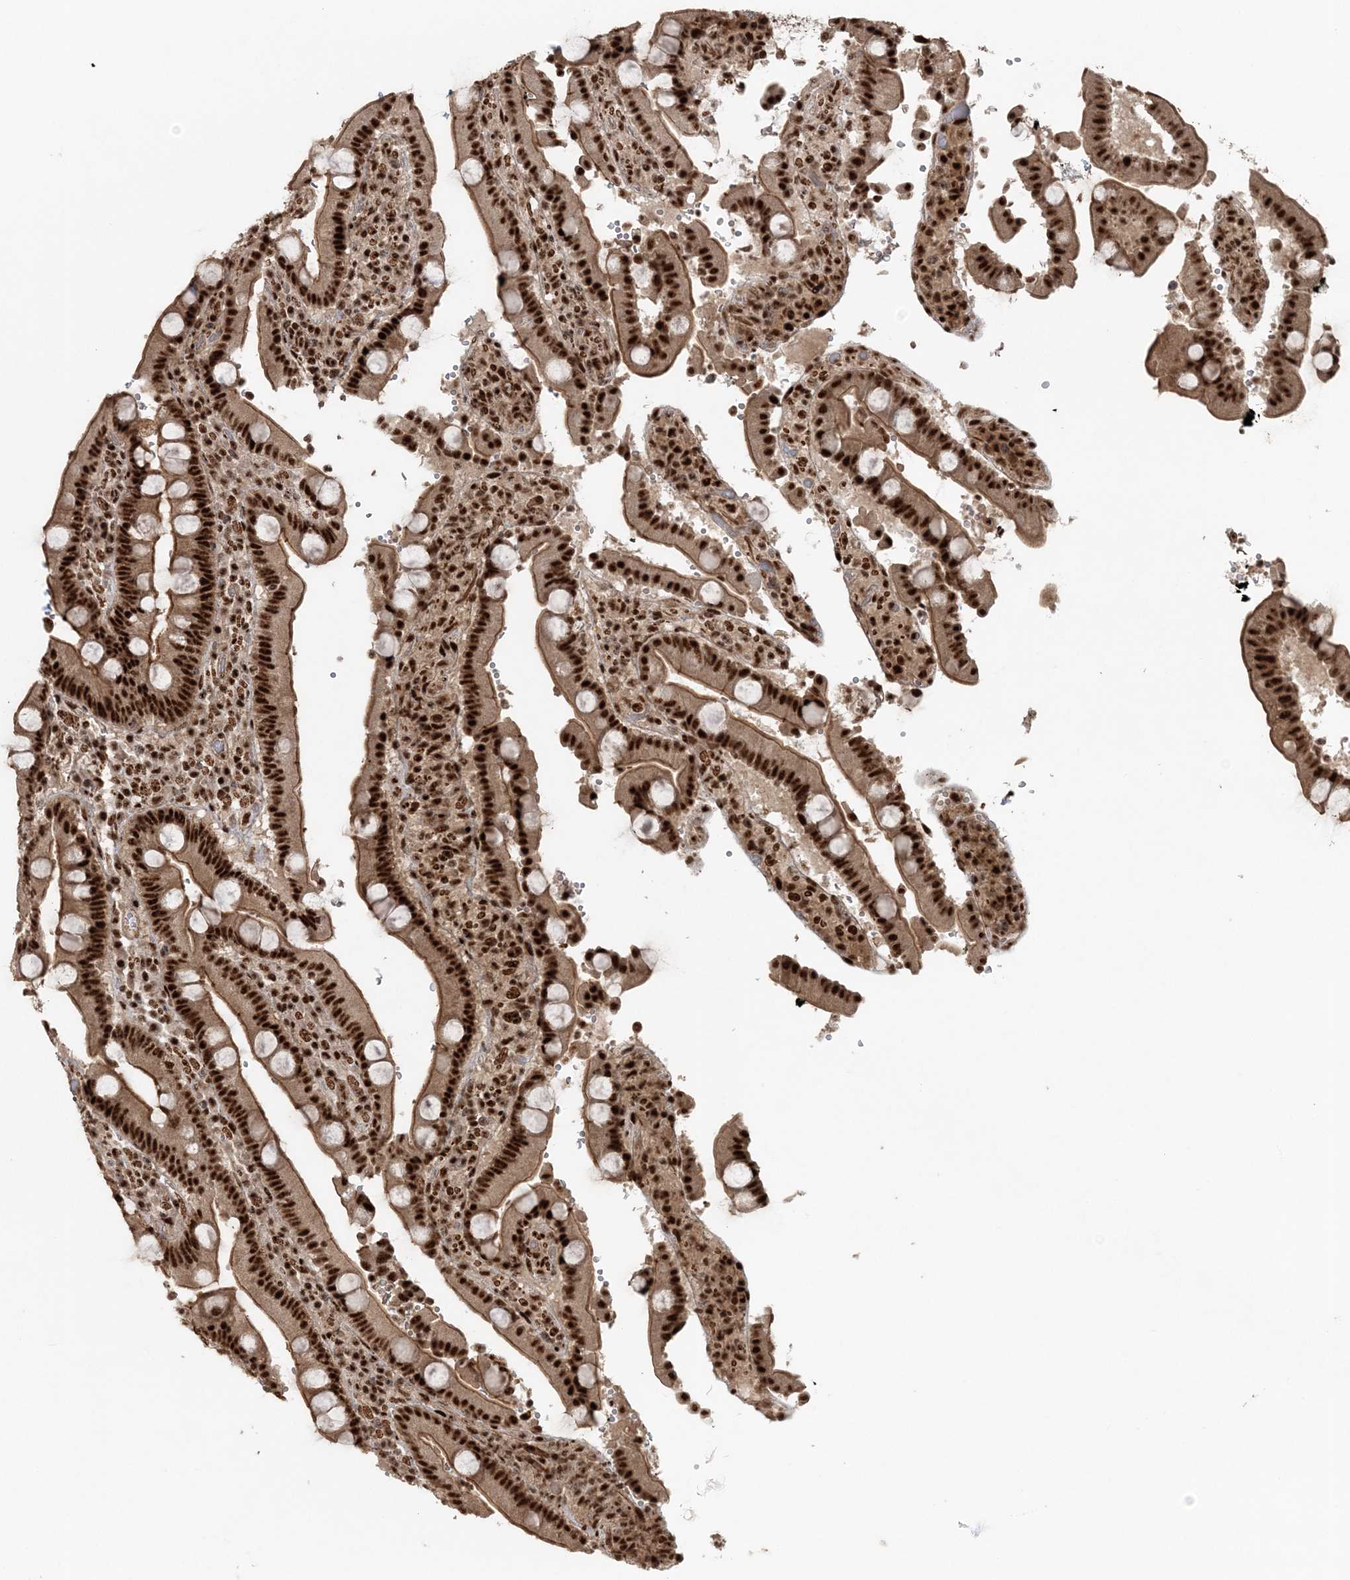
{"staining": {"intensity": "strong", "quantity": ">75%", "location": "nuclear"}, "tissue": "duodenum", "cell_type": "Glandular cells", "image_type": "normal", "snomed": [{"axis": "morphology", "description": "Normal tissue, NOS"}, {"axis": "topography", "description": "Small intestine, NOS"}], "caption": "The immunohistochemical stain highlights strong nuclear staining in glandular cells of normal duodenum.", "gene": "EXOSC8", "patient": {"sex": "female", "age": 71}}